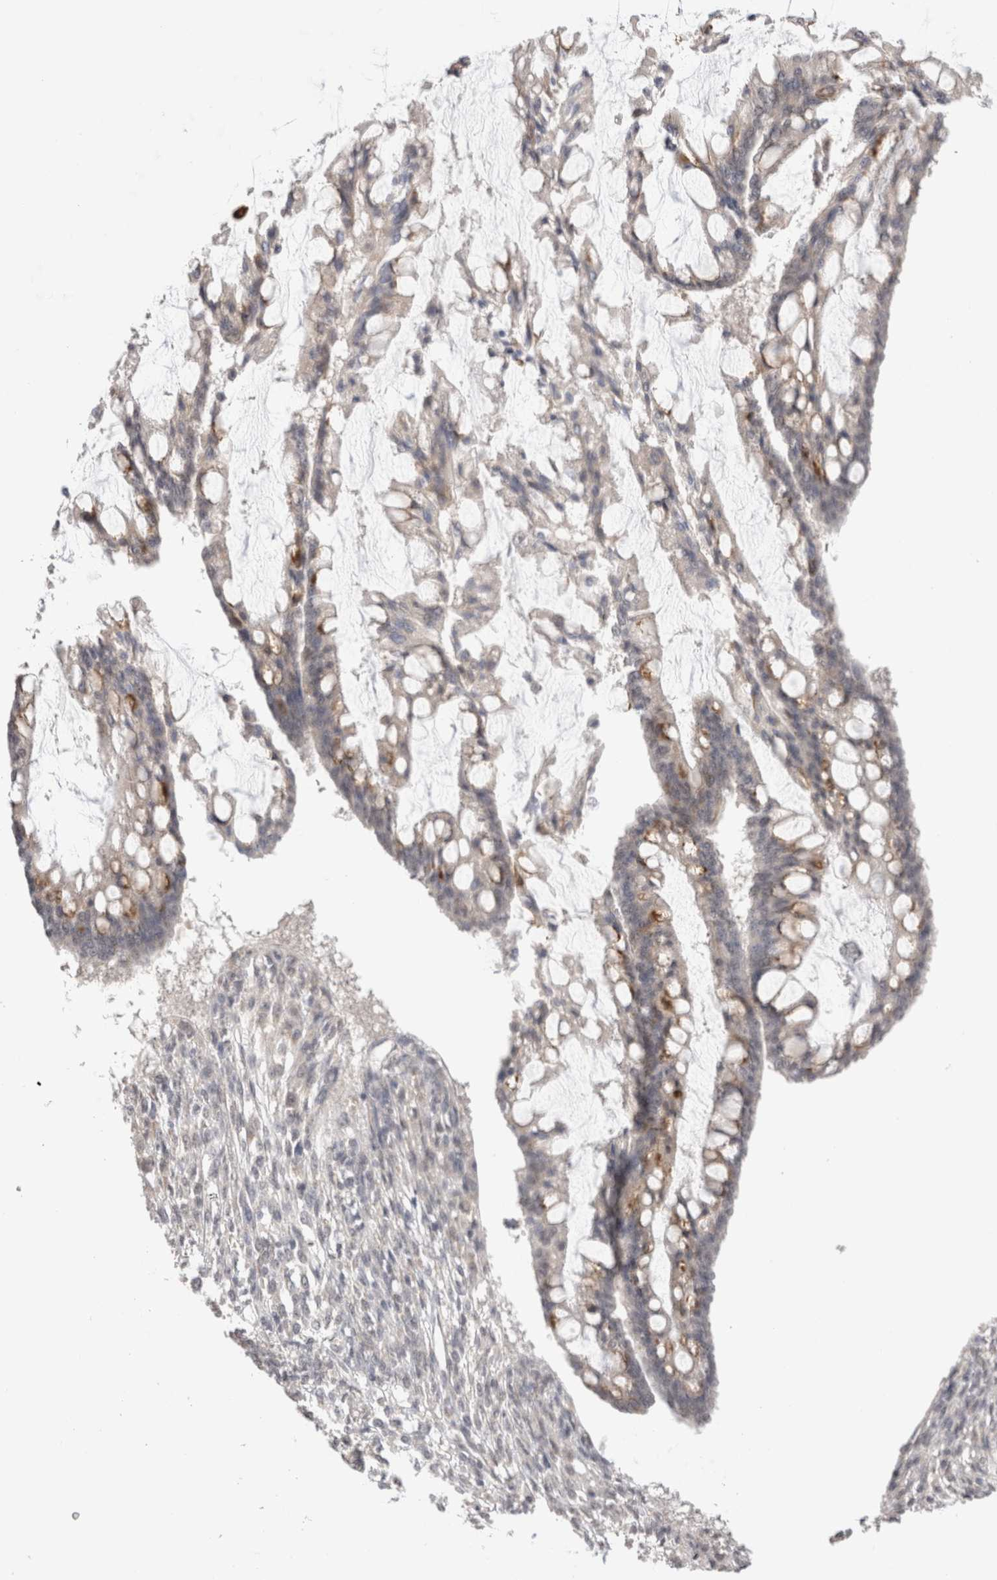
{"staining": {"intensity": "moderate", "quantity": "25%-75%", "location": "cytoplasmic/membranous"}, "tissue": "ovarian cancer", "cell_type": "Tumor cells", "image_type": "cancer", "snomed": [{"axis": "morphology", "description": "Cystadenocarcinoma, mucinous, NOS"}, {"axis": "topography", "description": "Ovary"}], "caption": "IHC (DAB) staining of ovarian cancer shows moderate cytoplasmic/membranous protein staining in about 25%-75% of tumor cells.", "gene": "HDLBP", "patient": {"sex": "female", "age": 73}}